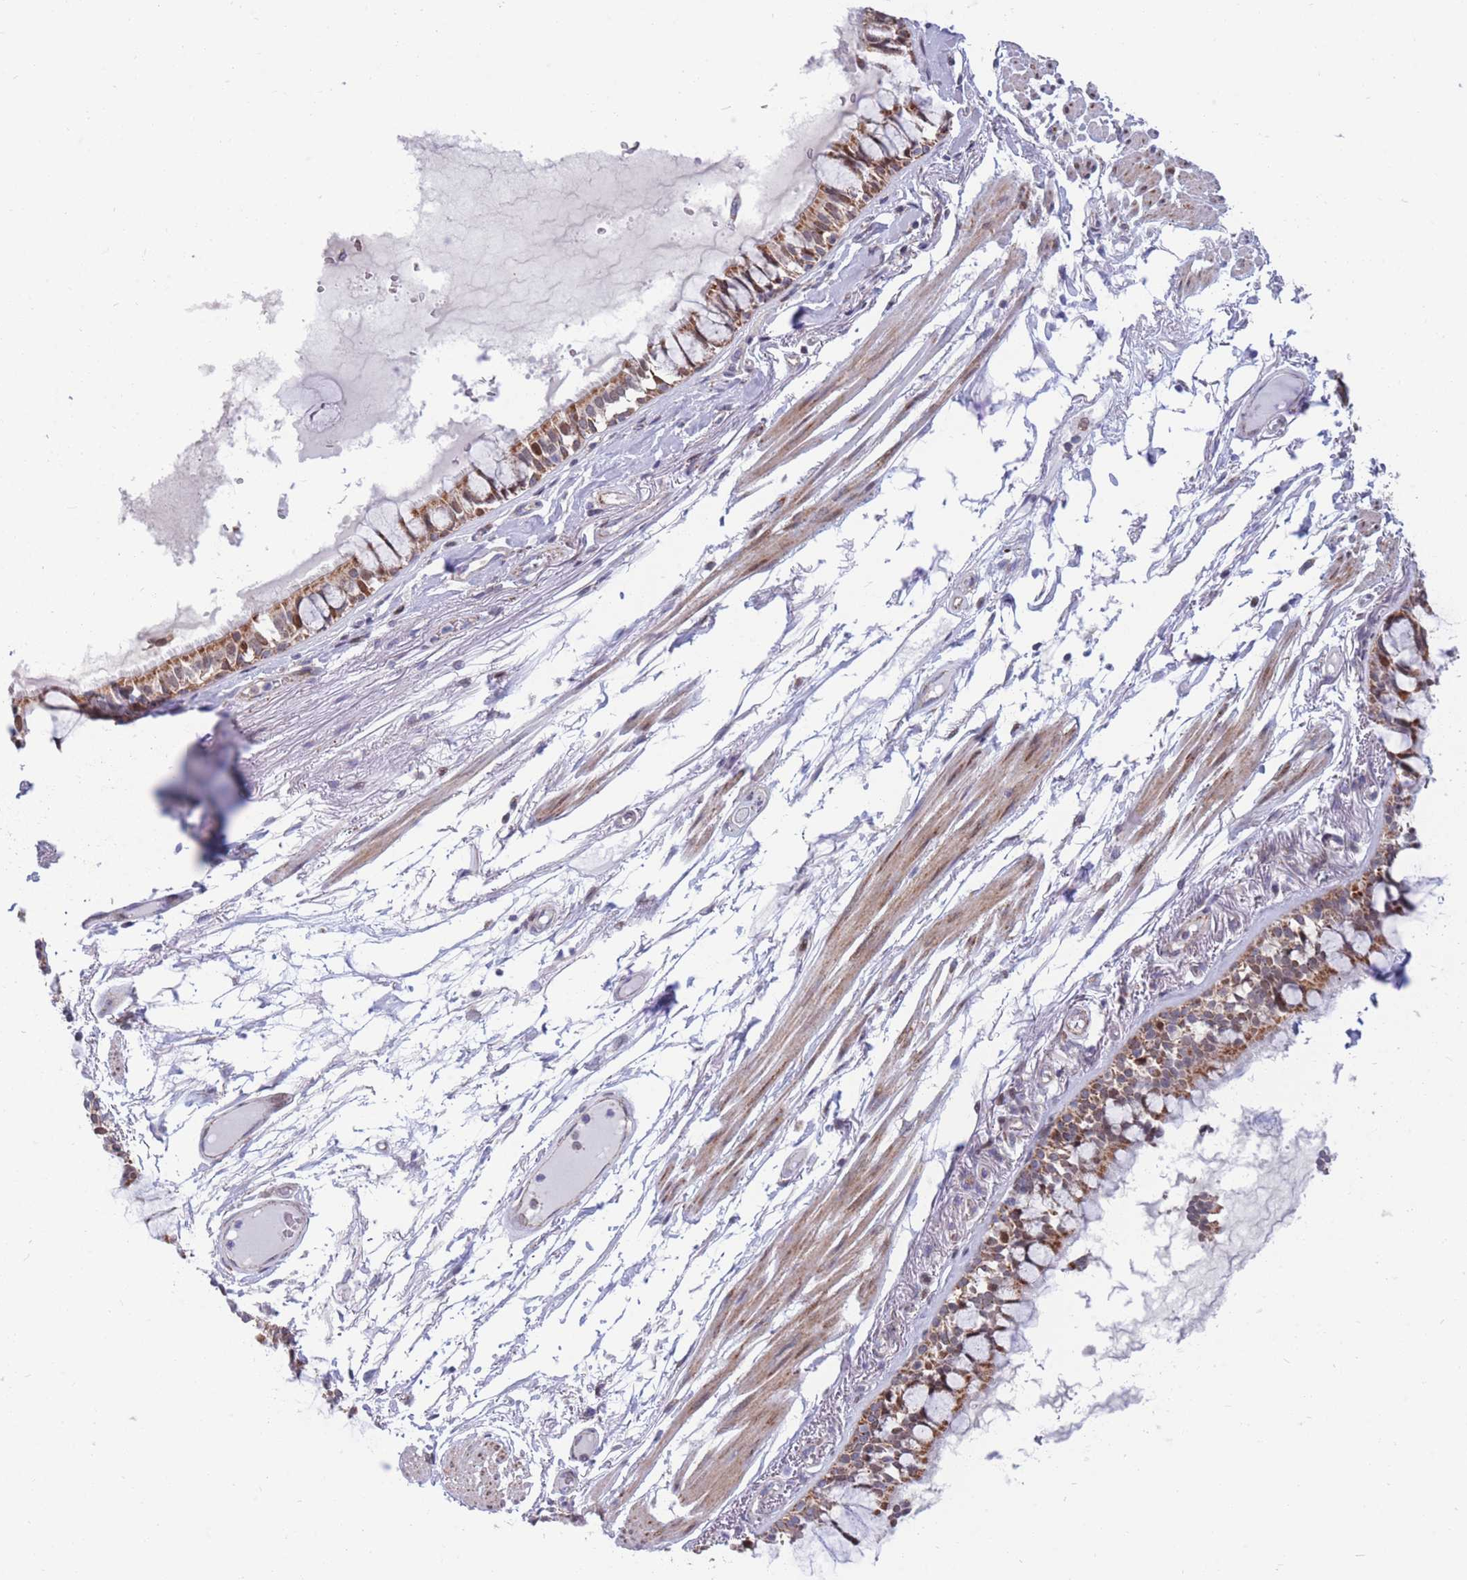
{"staining": {"intensity": "strong", "quantity": ">75%", "location": "cytoplasmic/membranous"}, "tissue": "bronchus", "cell_type": "Respiratory epithelial cells", "image_type": "normal", "snomed": [{"axis": "morphology", "description": "Normal tissue, NOS"}, {"axis": "topography", "description": "Bronchus"}], "caption": "Respiratory epithelial cells reveal strong cytoplasmic/membranous staining in about >75% of cells in benign bronchus.", "gene": "HSPE1", "patient": {"sex": "male", "age": 70}}